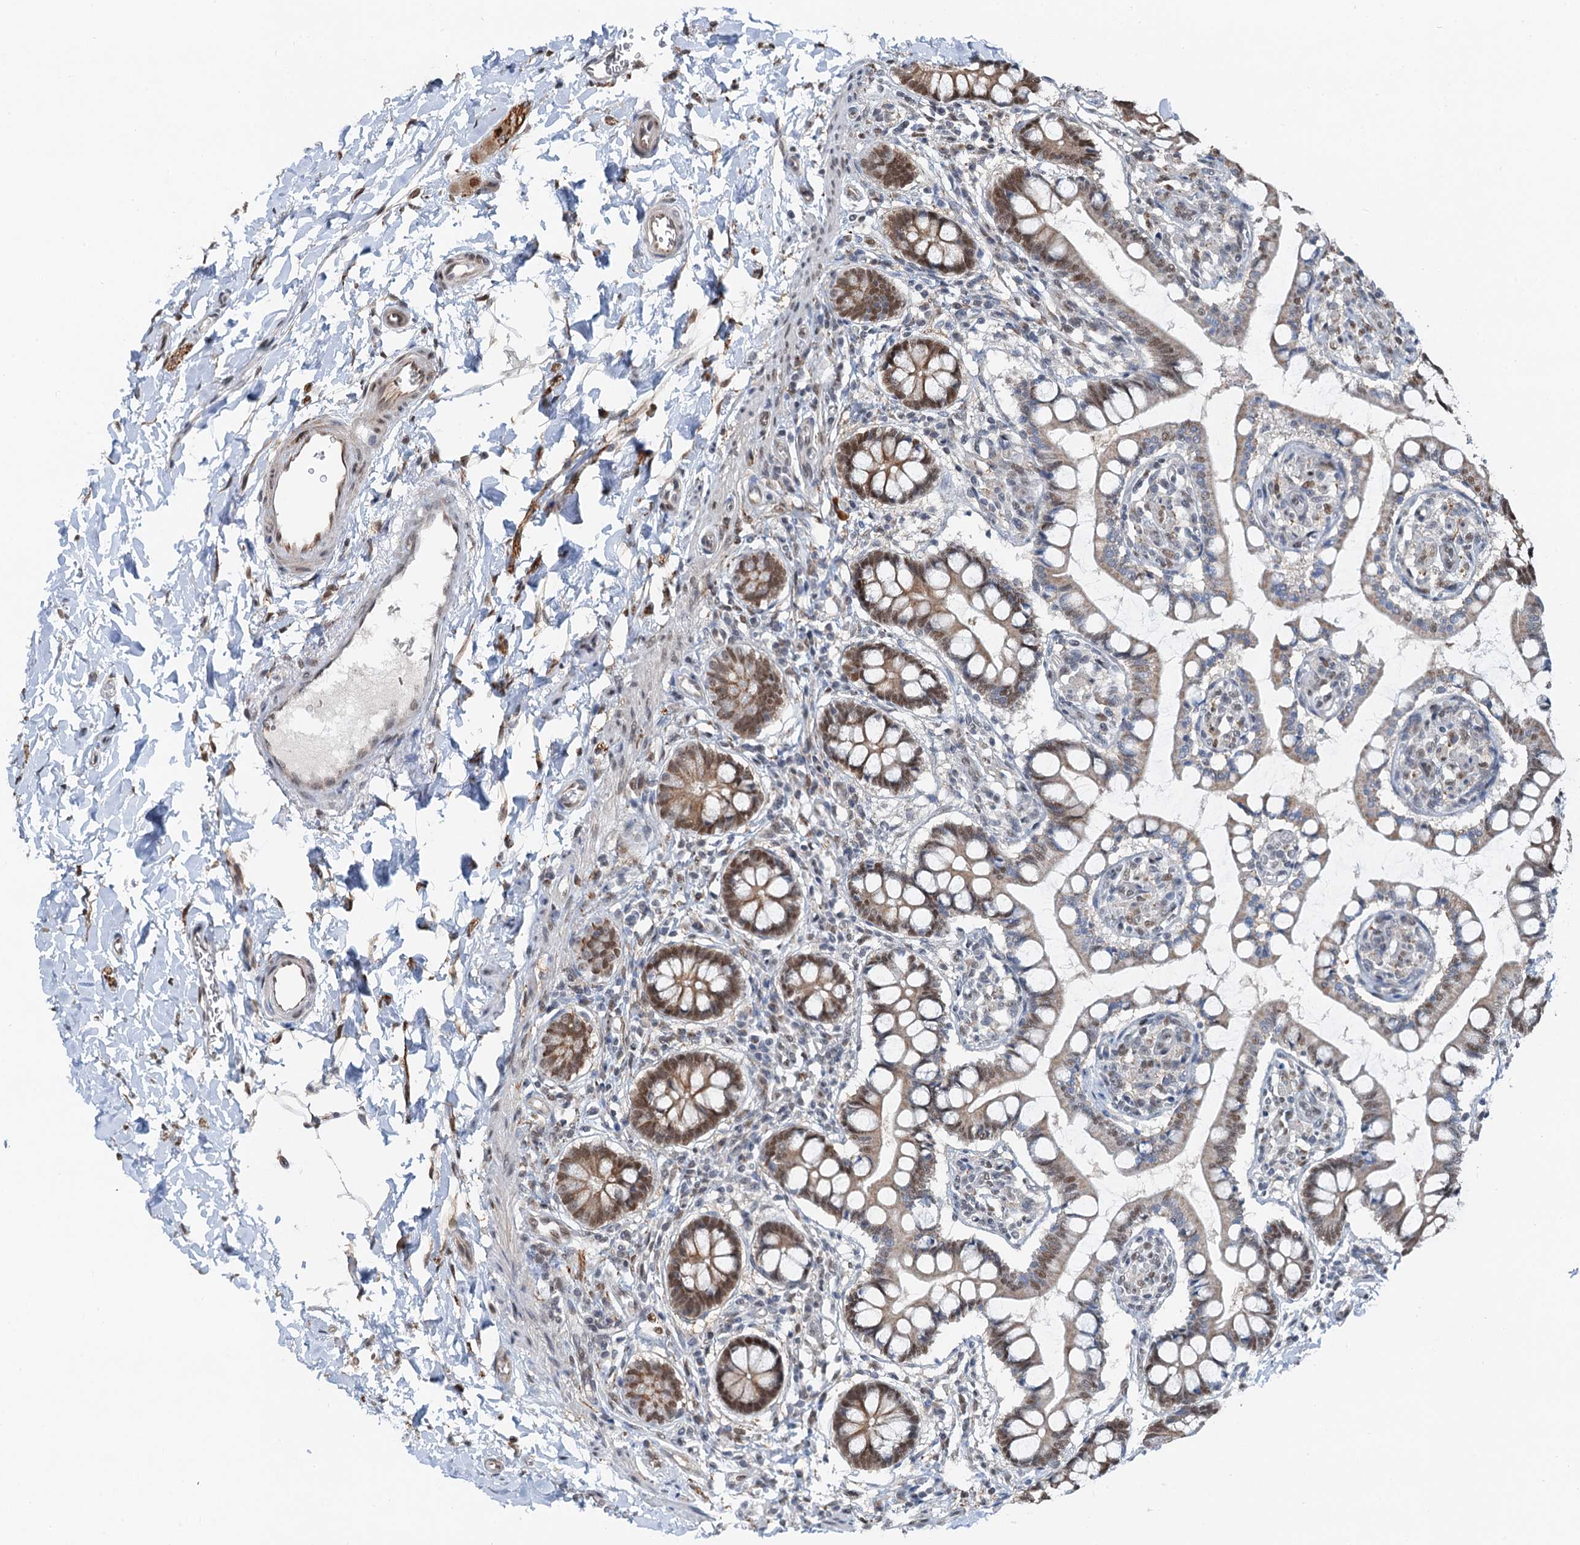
{"staining": {"intensity": "moderate", "quantity": ">75%", "location": "cytoplasmic/membranous,nuclear"}, "tissue": "small intestine", "cell_type": "Glandular cells", "image_type": "normal", "snomed": [{"axis": "morphology", "description": "Normal tissue, NOS"}, {"axis": "topography", "description": "Small intestine"}], "caption": "Normal small intestine exhibits moderate cytoplasmic/membranous,nuclear positivity in approximately >75% of glandular cells (IHC, brightfield microscopy, high magnification)..", "gene": "CFDP1", "patient": {"sex": "male", "age": 52}}